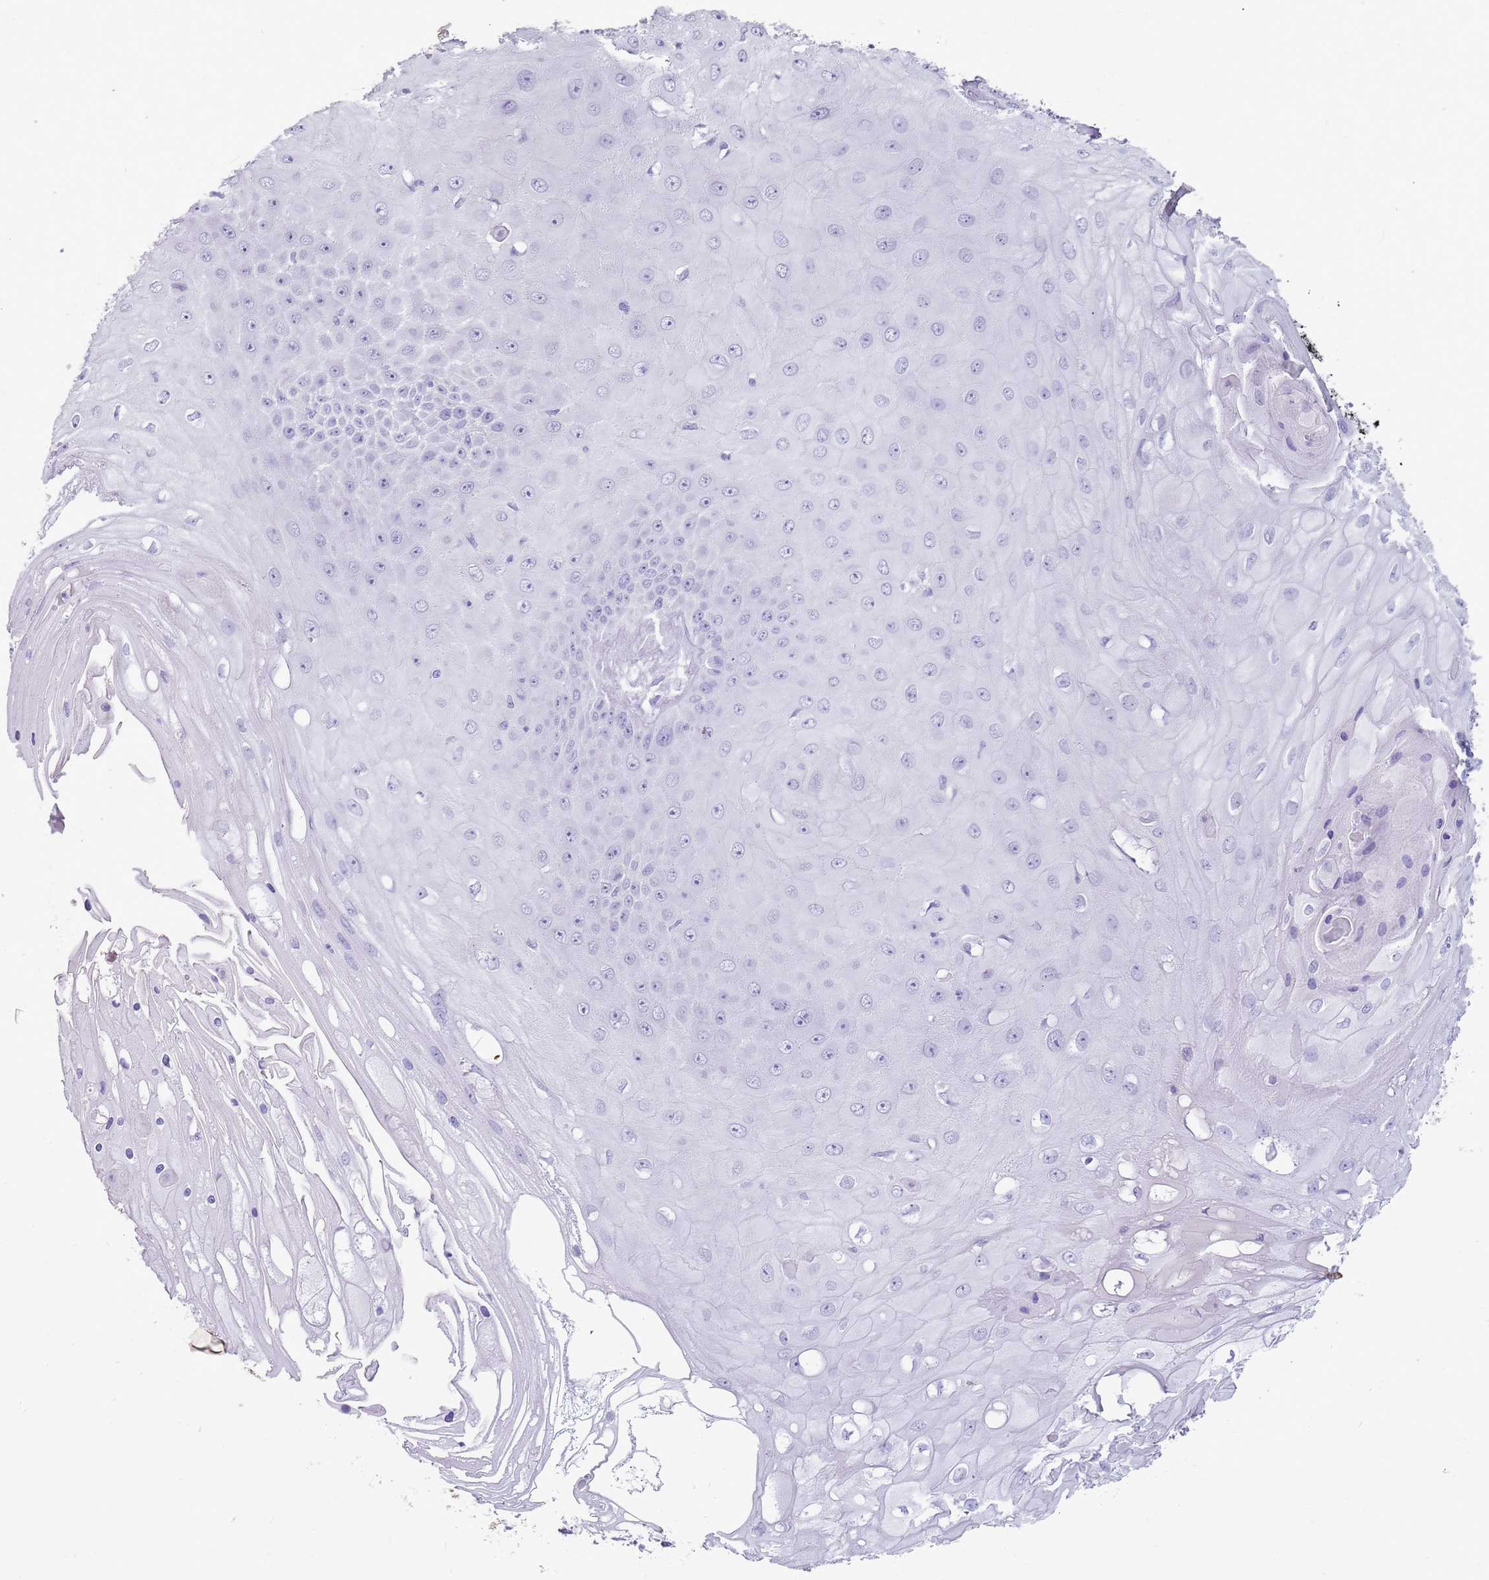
{"staining": {"intensity": "negative", "quantity": "none", "location": "none"}, "tissue": "skin cancer", "cell_type": "Tumor cells", "image_type": "cancer", "snomed": [{"axis": "morphology", "description": "Squamous cell carcinoma, NOS"}, {"axis": "topography", "description": "Skin"}], "caption": "Skin cancer (squamous cell carcinoma) was stained to show a protein in brown. There is no significant staining in tumor cells.", "gene": "NBPF3", "patient": {"sex": "male", "age": 70}}